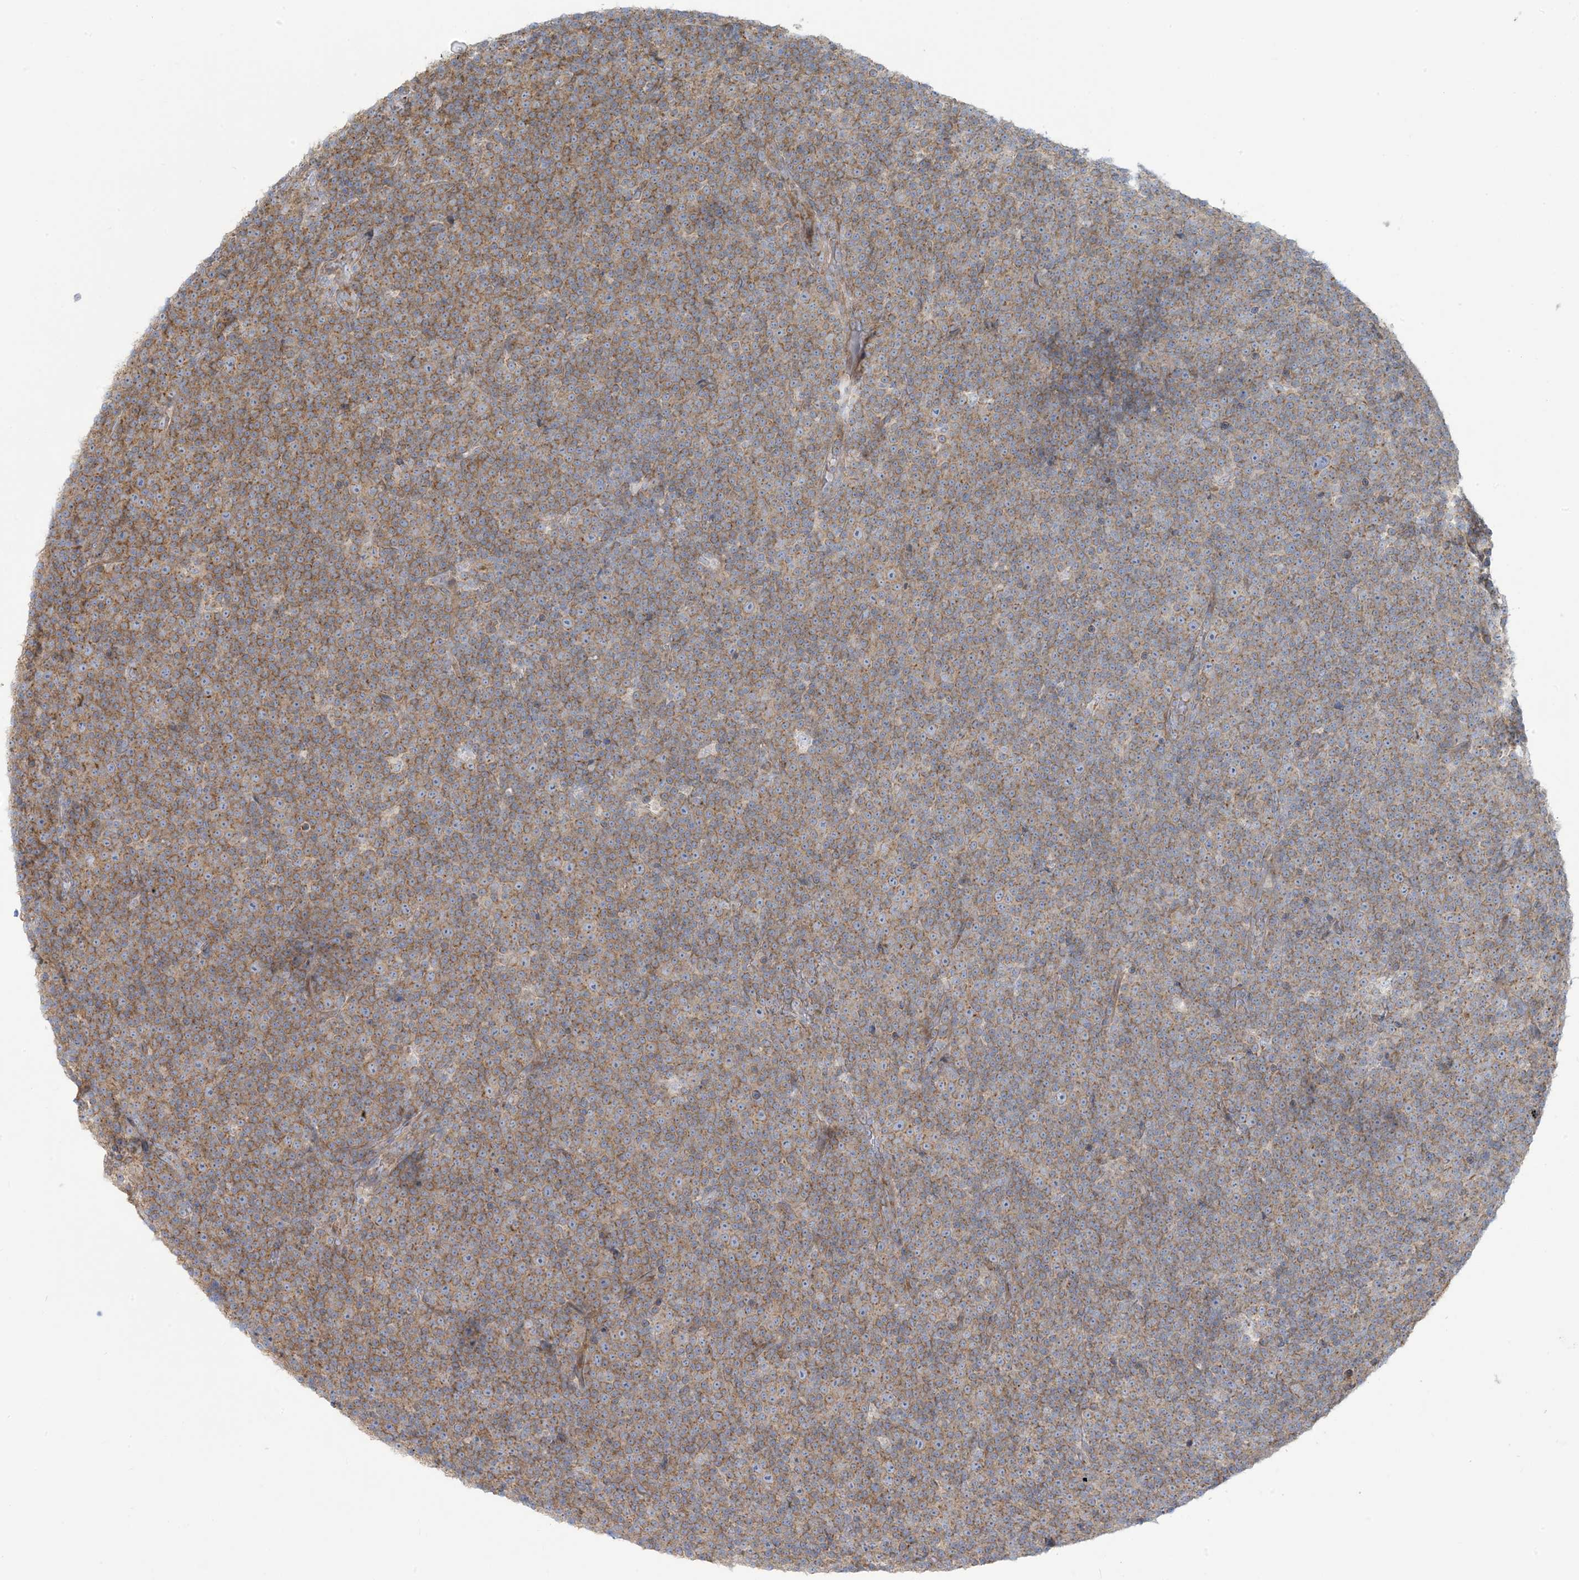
{"staining": {"intensity": "moderate", "quantity": ">75%", "location": "cytoplasmic/membranous"}, "tissue": "lymphoma", "cell_type": "Tumor cells", "image_type": "cancer", "snomed": [{"axis": "morphology", "description": "Malignant lymphoma, non-Hodgkin's type, Low grade"}, {"axis": "topography", "description": "Lymph node"}], "caption": "This photomicrograph exhibits IHC staining of lymphoma, with medium moderate cytoplasmic/membranous expression in about >75% of tumor cells.", "gene": "AFTPH", "patient": {"sex": "female", "age": 67}}